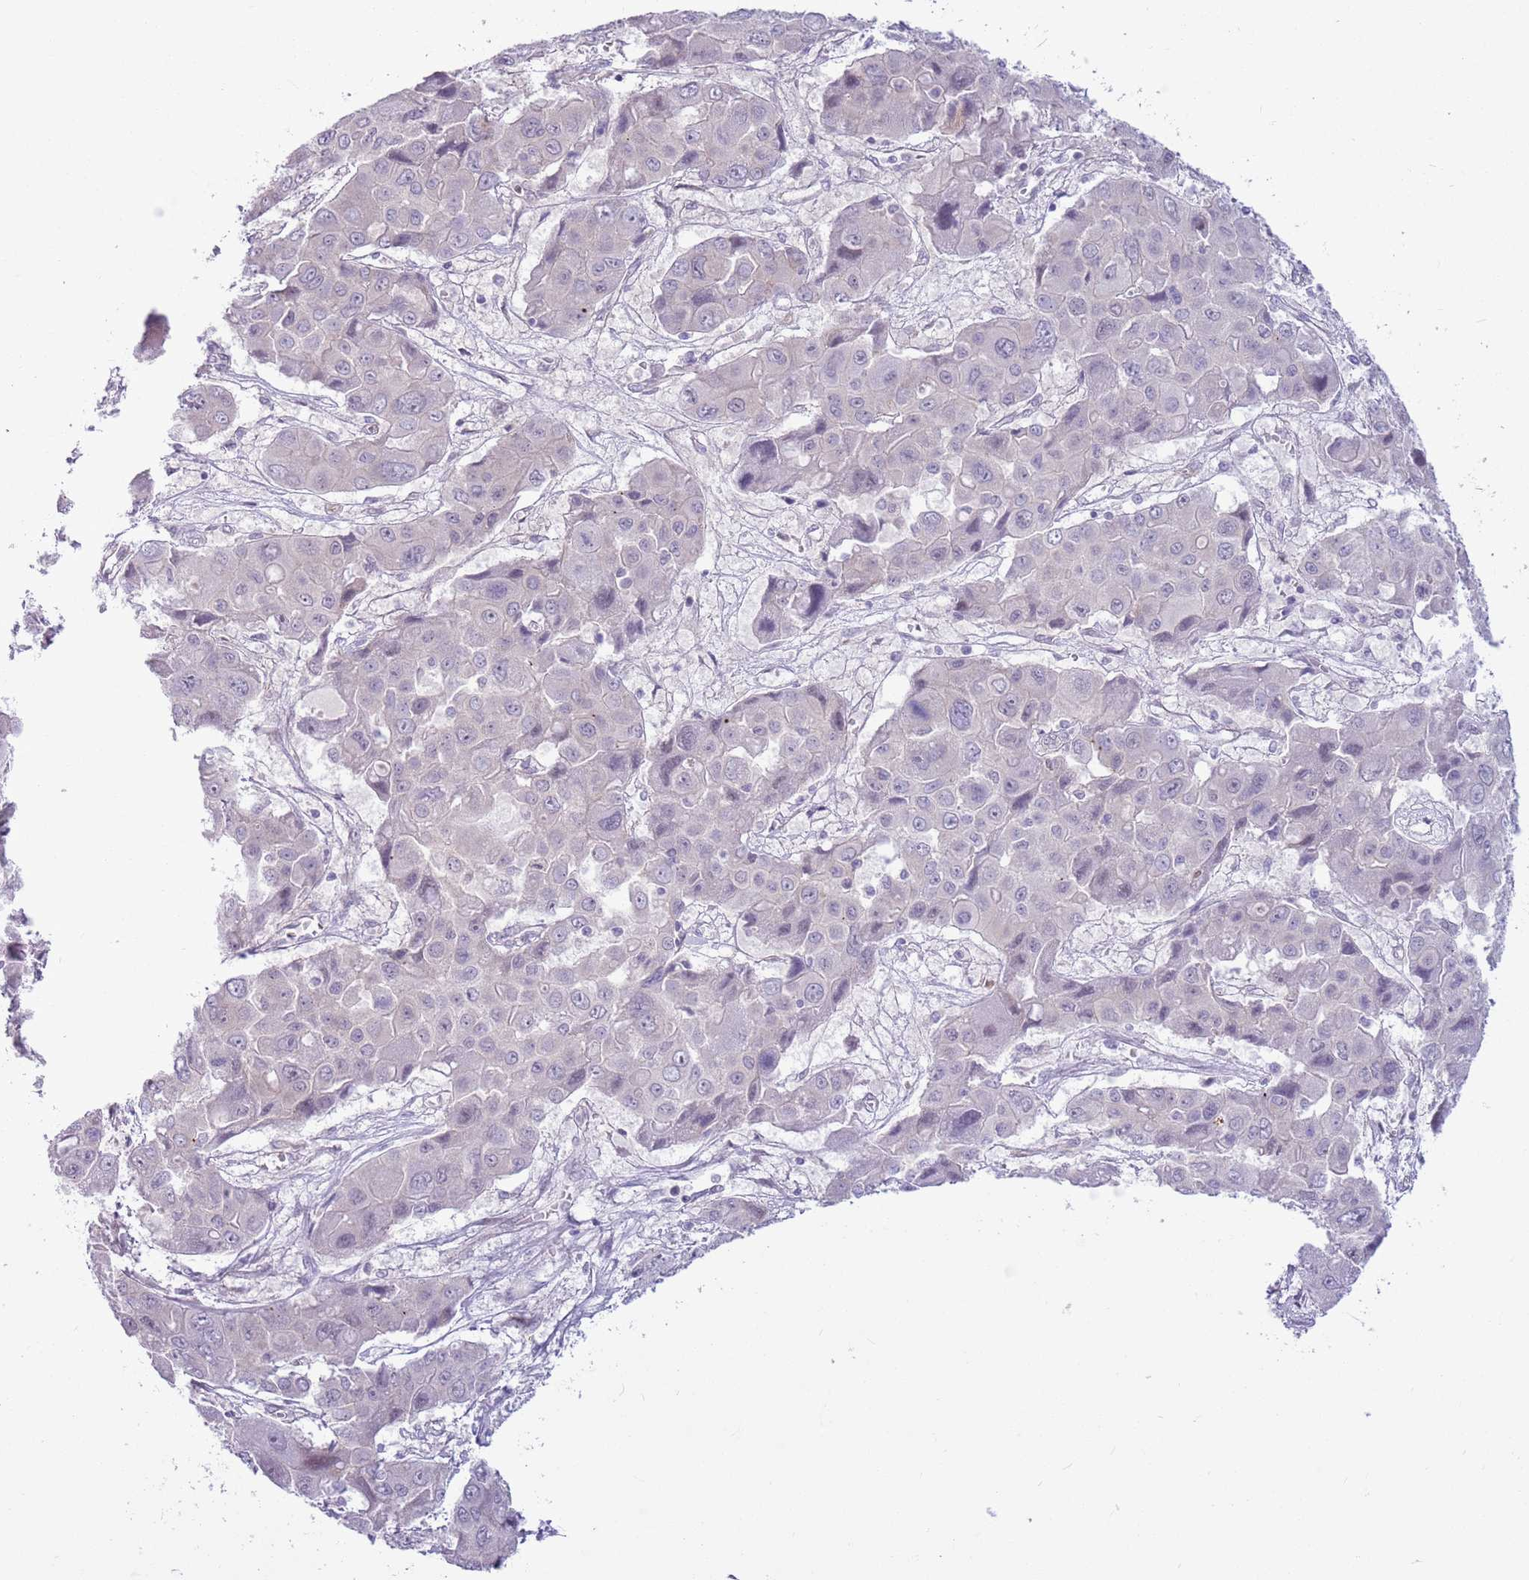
{"staining": {"intensity": "negative", "quantity": "none", "location": "none"}, "tissue": "liver cancer", "cell_type": "Tumor cells", "image_type": "cancer", "snomed": [{"axis": "morphology", "description": "Cholangiocarcinoma"}, {"axis": "topography", "description": "Liver"}], "caption": "Immunohistochemistry (IHC) histopathology image of human cholangiocarcinoma (liver) stained for a protein (brown), which exhibits no staining in tumor cells.", "gene": "PARP8", "patient": {"sex": "male", "age": 67}}